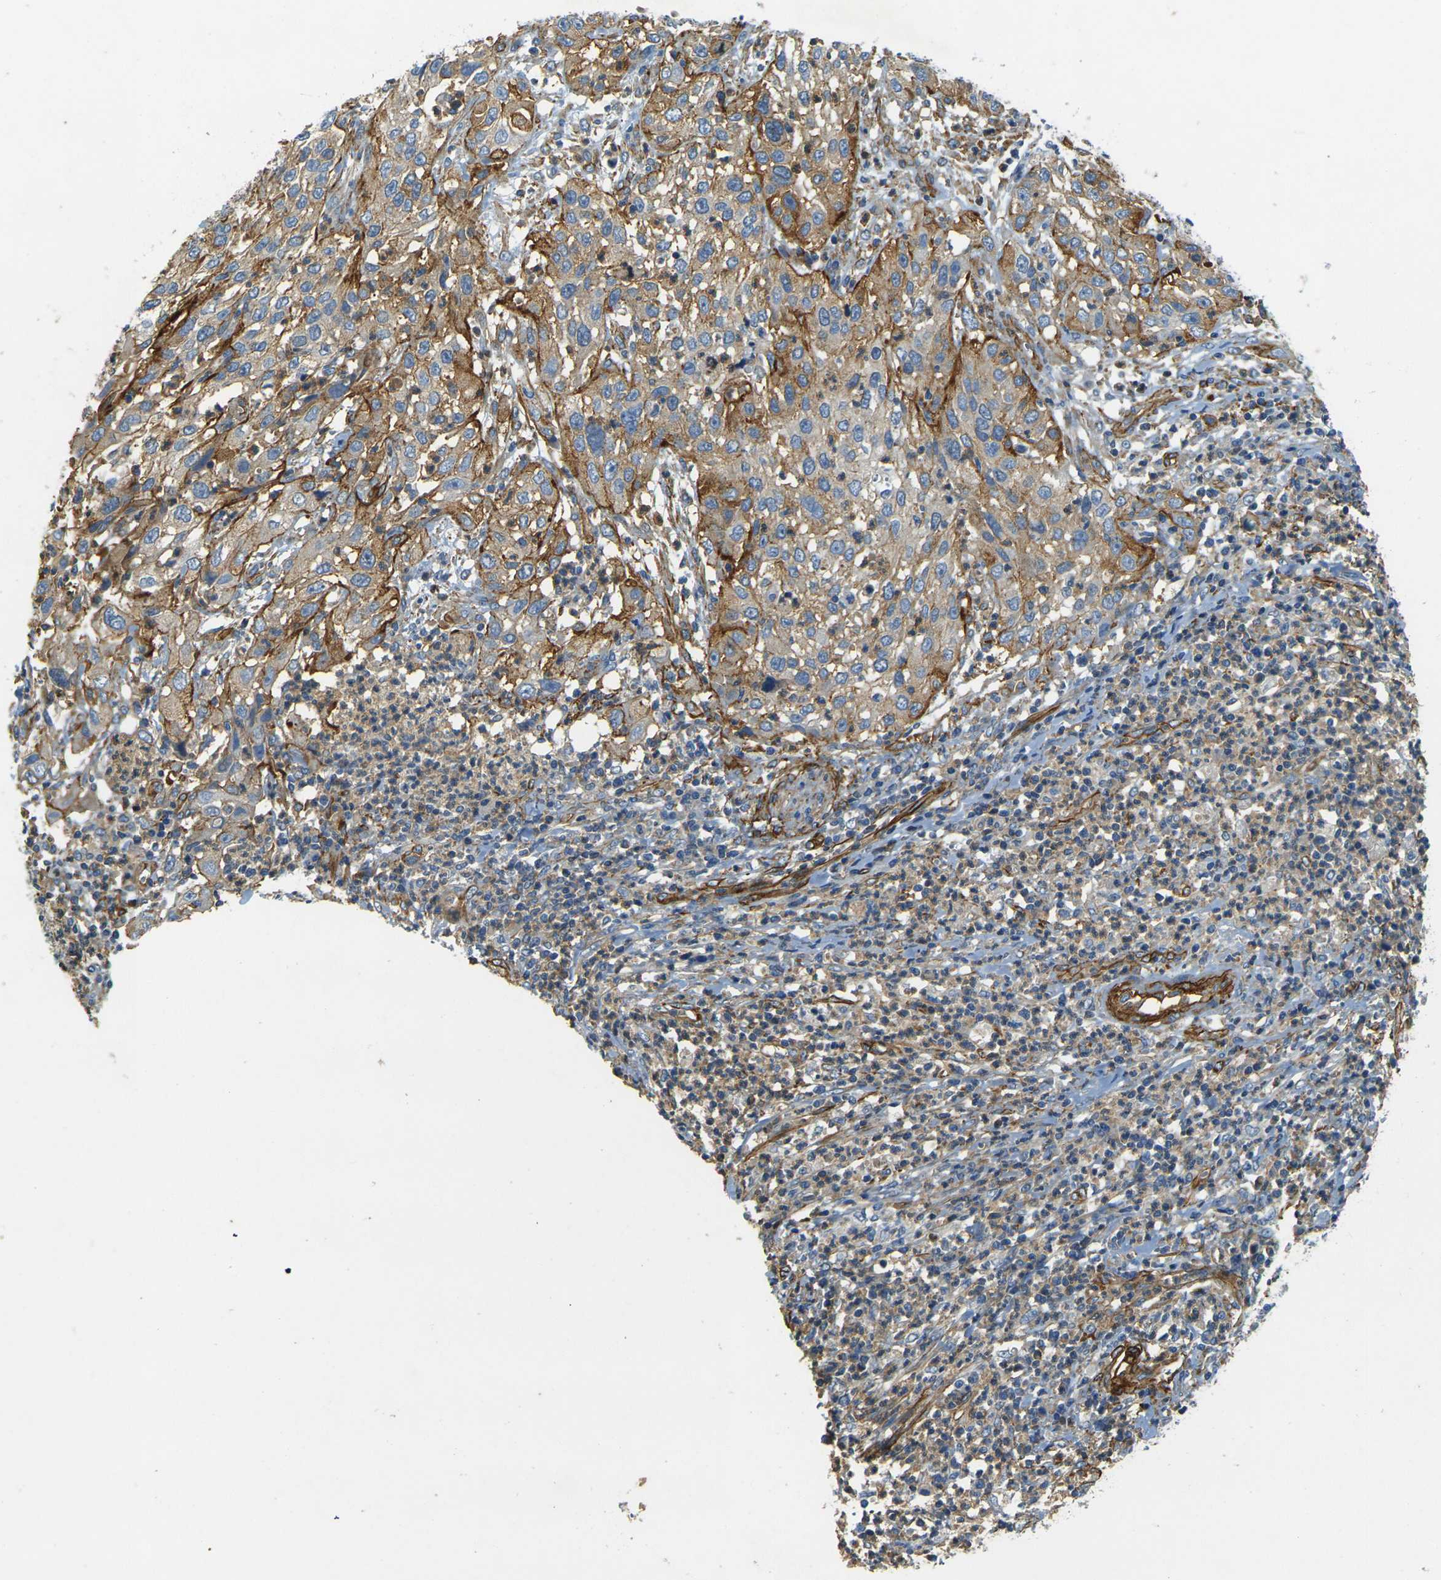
{"staining": {"intensity": "moderate", "quantity": ">75%", "location": "cytoplasmic/membranous"}, "tissue": "cervical cancer", "cell_type": "Tumor cells", "image_type": "cancer", "snomed": [{"axis": "morphology", "description": "Squamous cell carcinoma, NOS"}, {"axis": "topography", "description": "Cervix"}], "caption": "A brown stain highlights moderate cytoplasmic/membranous positivity of a protein in cervical cancer (squamous cell carcinoma) tumor cells.", "gene": "EPHA7", "patient": {"sex": "female", "age": 32}}